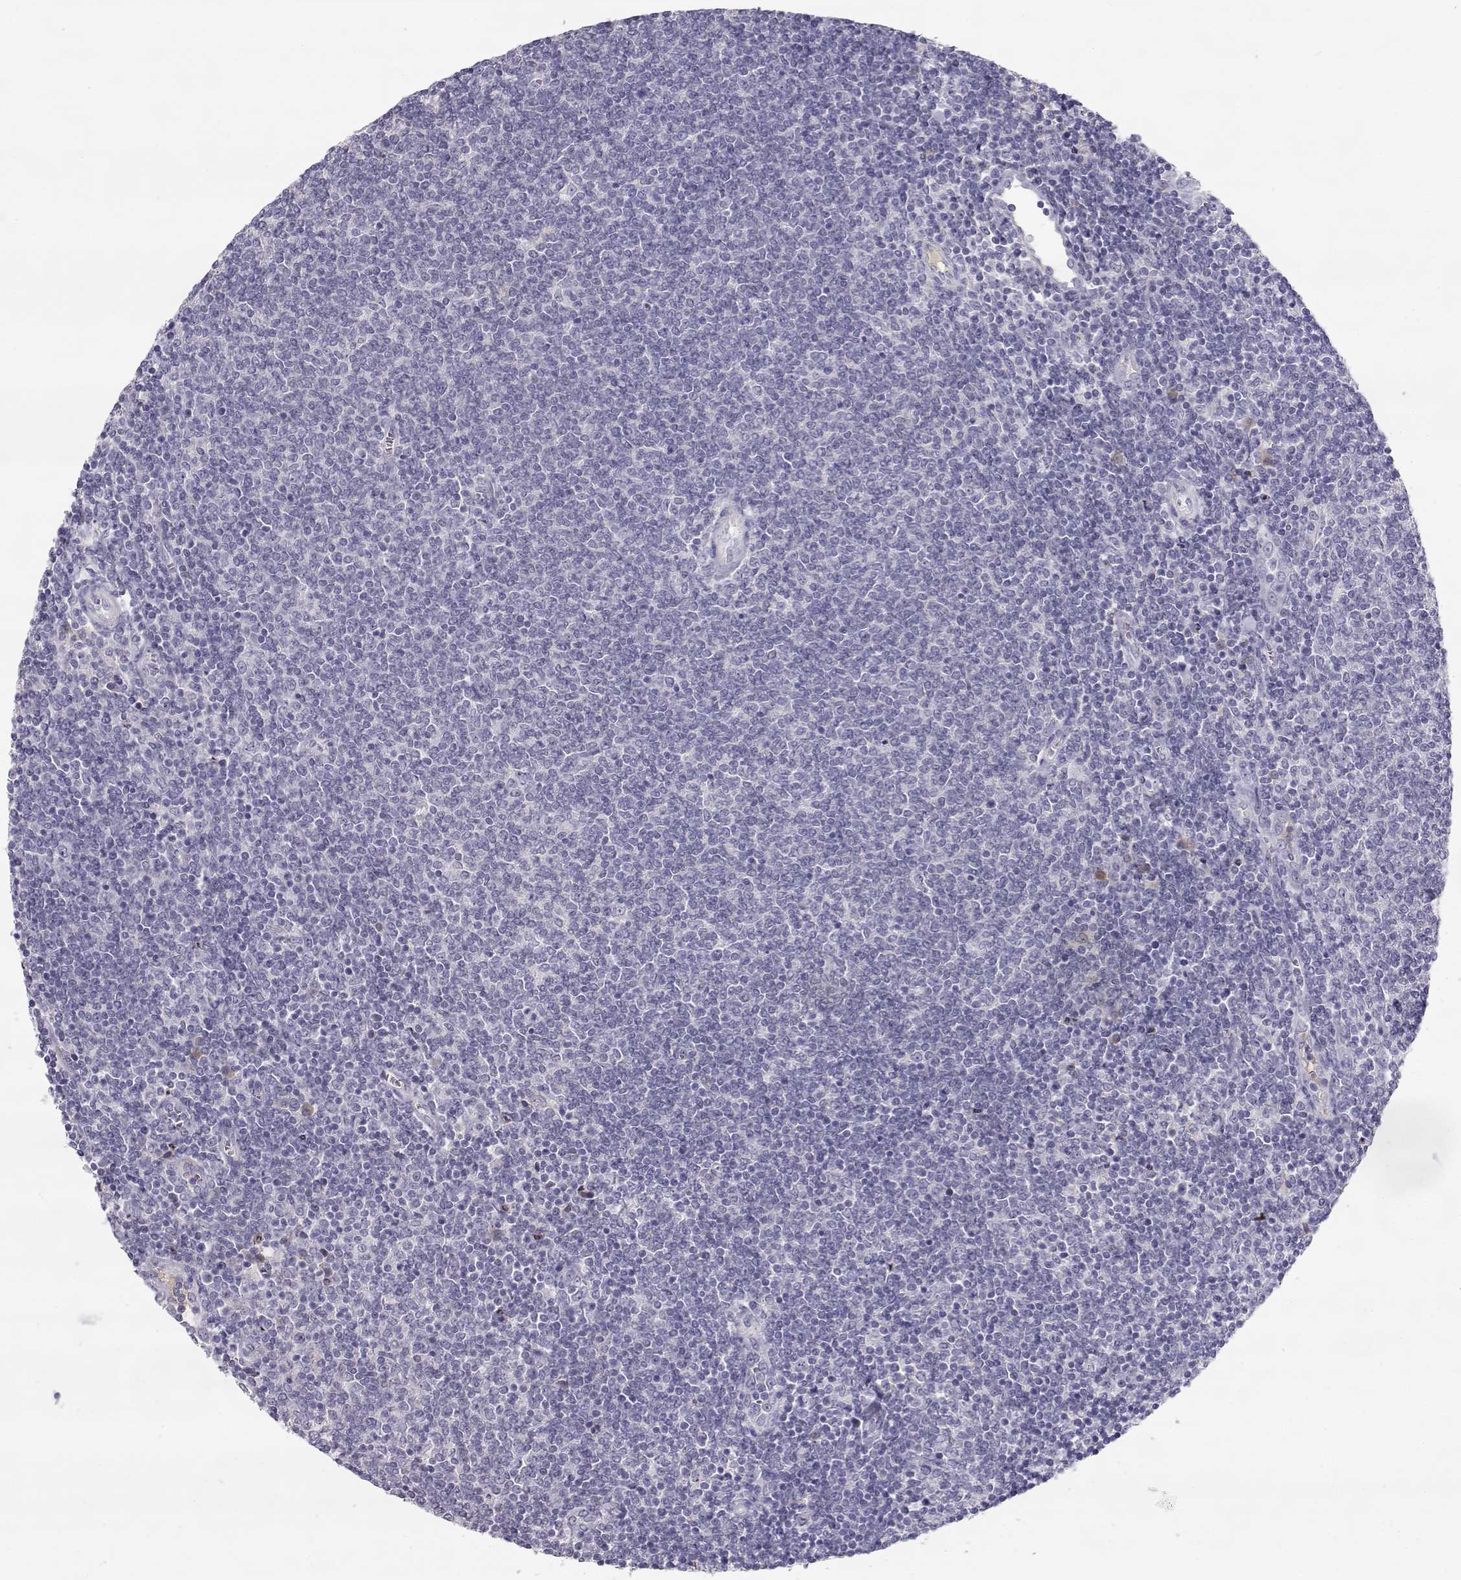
{"staining": {"intensity": "negative", "quantity": "none", "location": "none"}, "tissue": "lymphoma", "cell_type": "Tumor cells", "image_type": "cancer", "snomed": [{"axis": "morphology", "description": "Malignant lymphoma, non-Hodgkin's type, Low grade"}, {"axis": "topography", "description": "Lymph node"}], "caption": "Tumor cells are negative for protein expression in human lymphoma.", "gene": "SLCO6A1", "patient": {"sex": "male", "age": 52}}